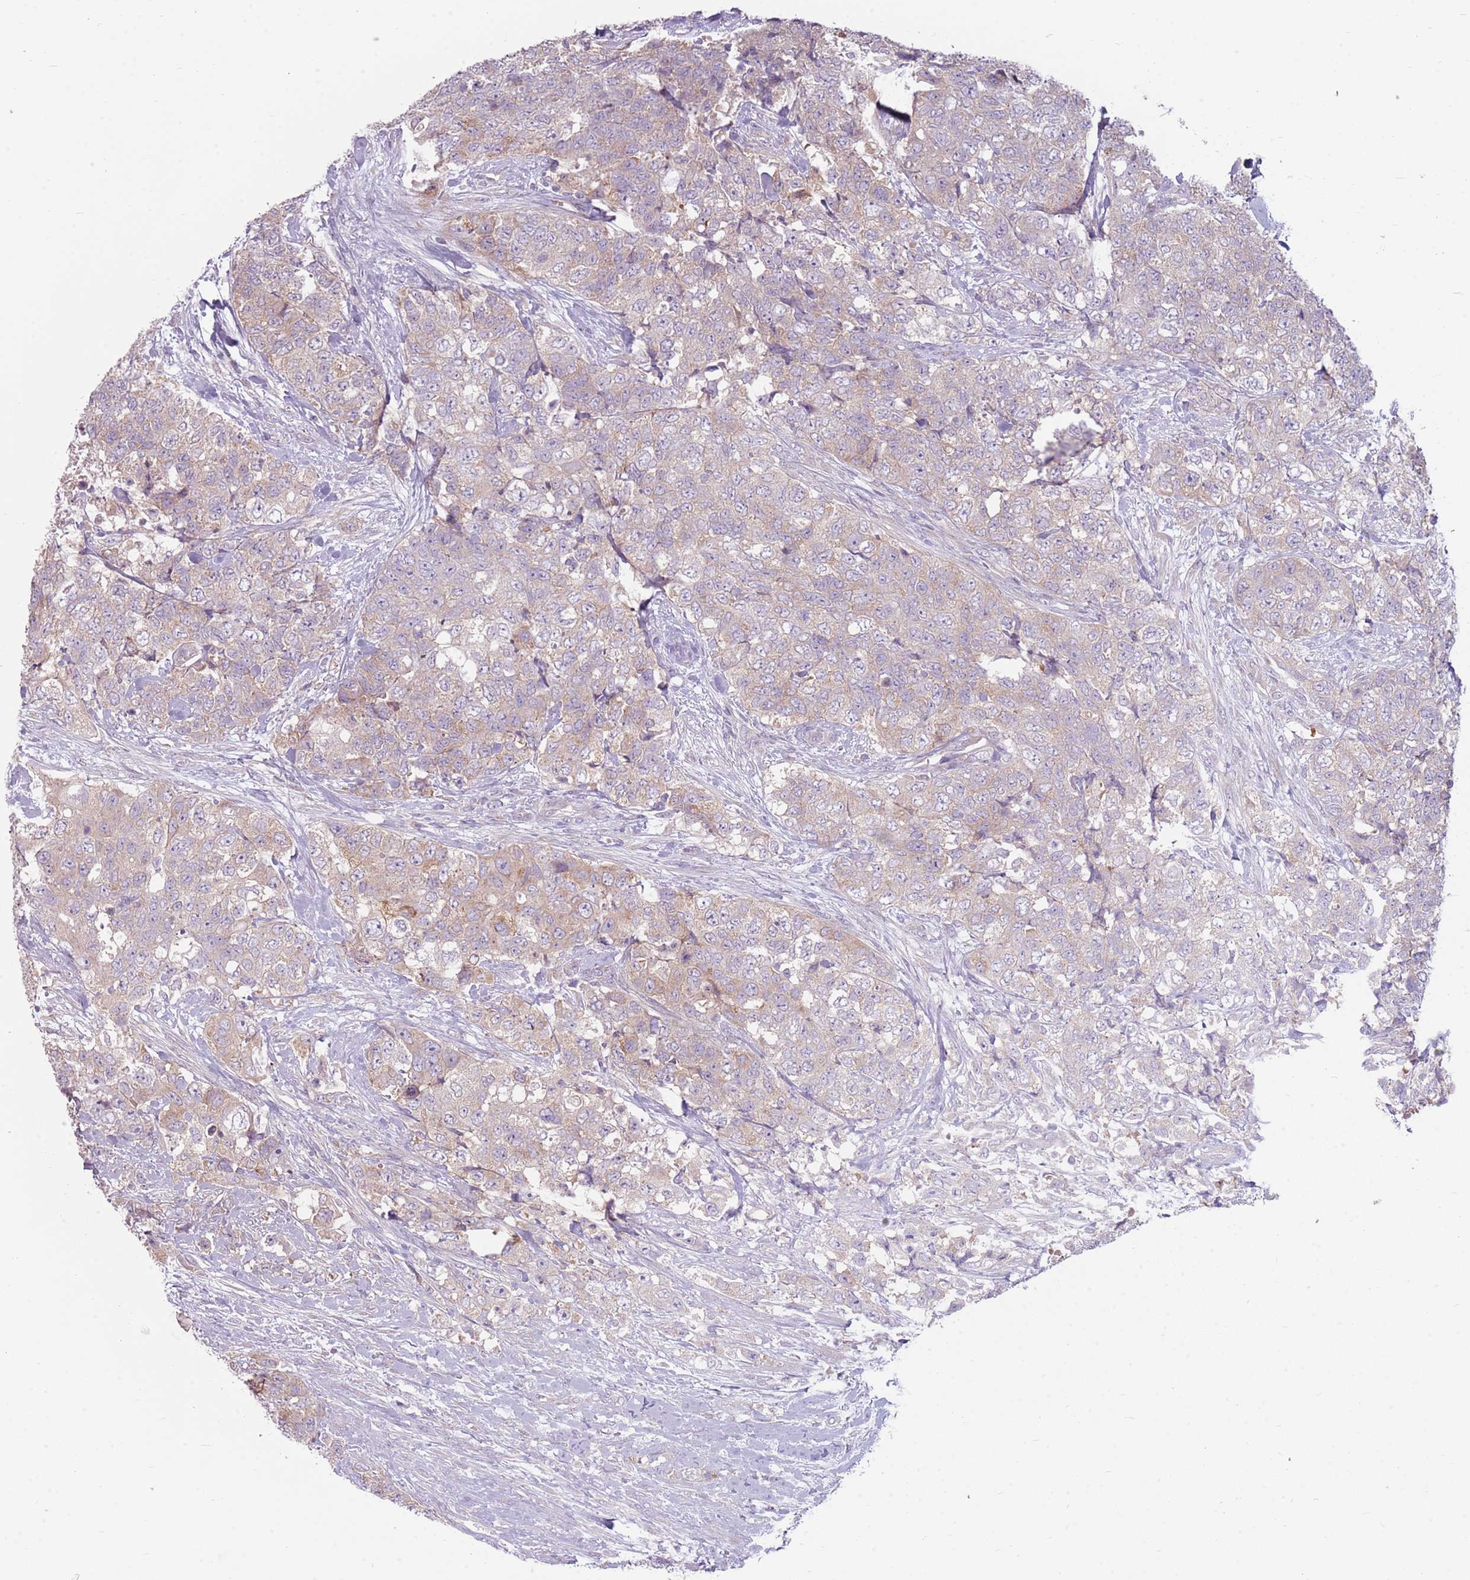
{"staining": {"intensity": "weak", "quantity": "25%-75%", "location": "cytoplasmic/membranous"}, "tissue": "urothelial cancer", "cell_type": "Tumor cells", "image_type": "cancer", "snomed": [{"axis": "morphology", "description": "Urothelial carcinoma, High grade"}, {"axis": "topography", "description": "Urinary bladder"}], "caption": "Protein staining displays weak cytoplasmic/membranous staining in approximately 25%-75% of tumor cells in urothelial cancer.", "gene": "HSPA14", "patient": {"sex": "female", "age": 78}}